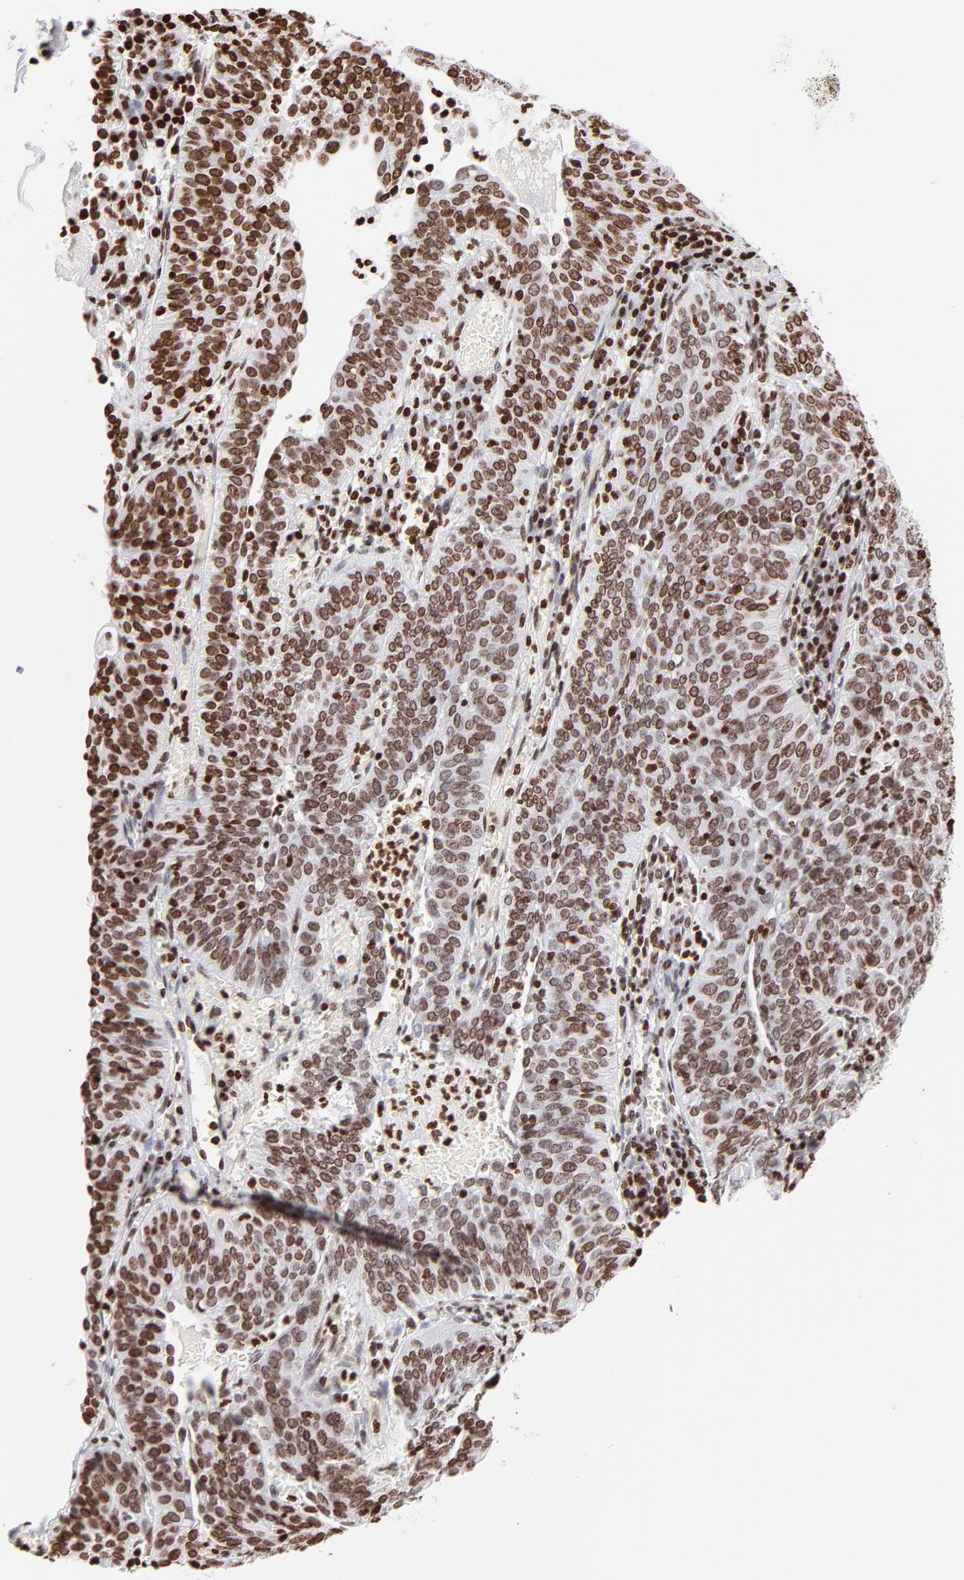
{"staining": {"intensity": "moderate", "quantity": ">75%", "location": "nuclear"}, "tissue": "cervical cancer", "cell_type": "Tumor cells", "image_type": "cancer", "snomed": [{"axis": "morphology", "description": "Squamous cell carcinoma, NOS"}, {"axis": "topography", "description": "Cervix"}], "caption": "Cervical cancer stained for a protein (brown) displays moderate nuclear positive positivity in approximately >75% of tumor cells.", "gene": "RTL4", "patient": {"sex": "female", "age": 39}}